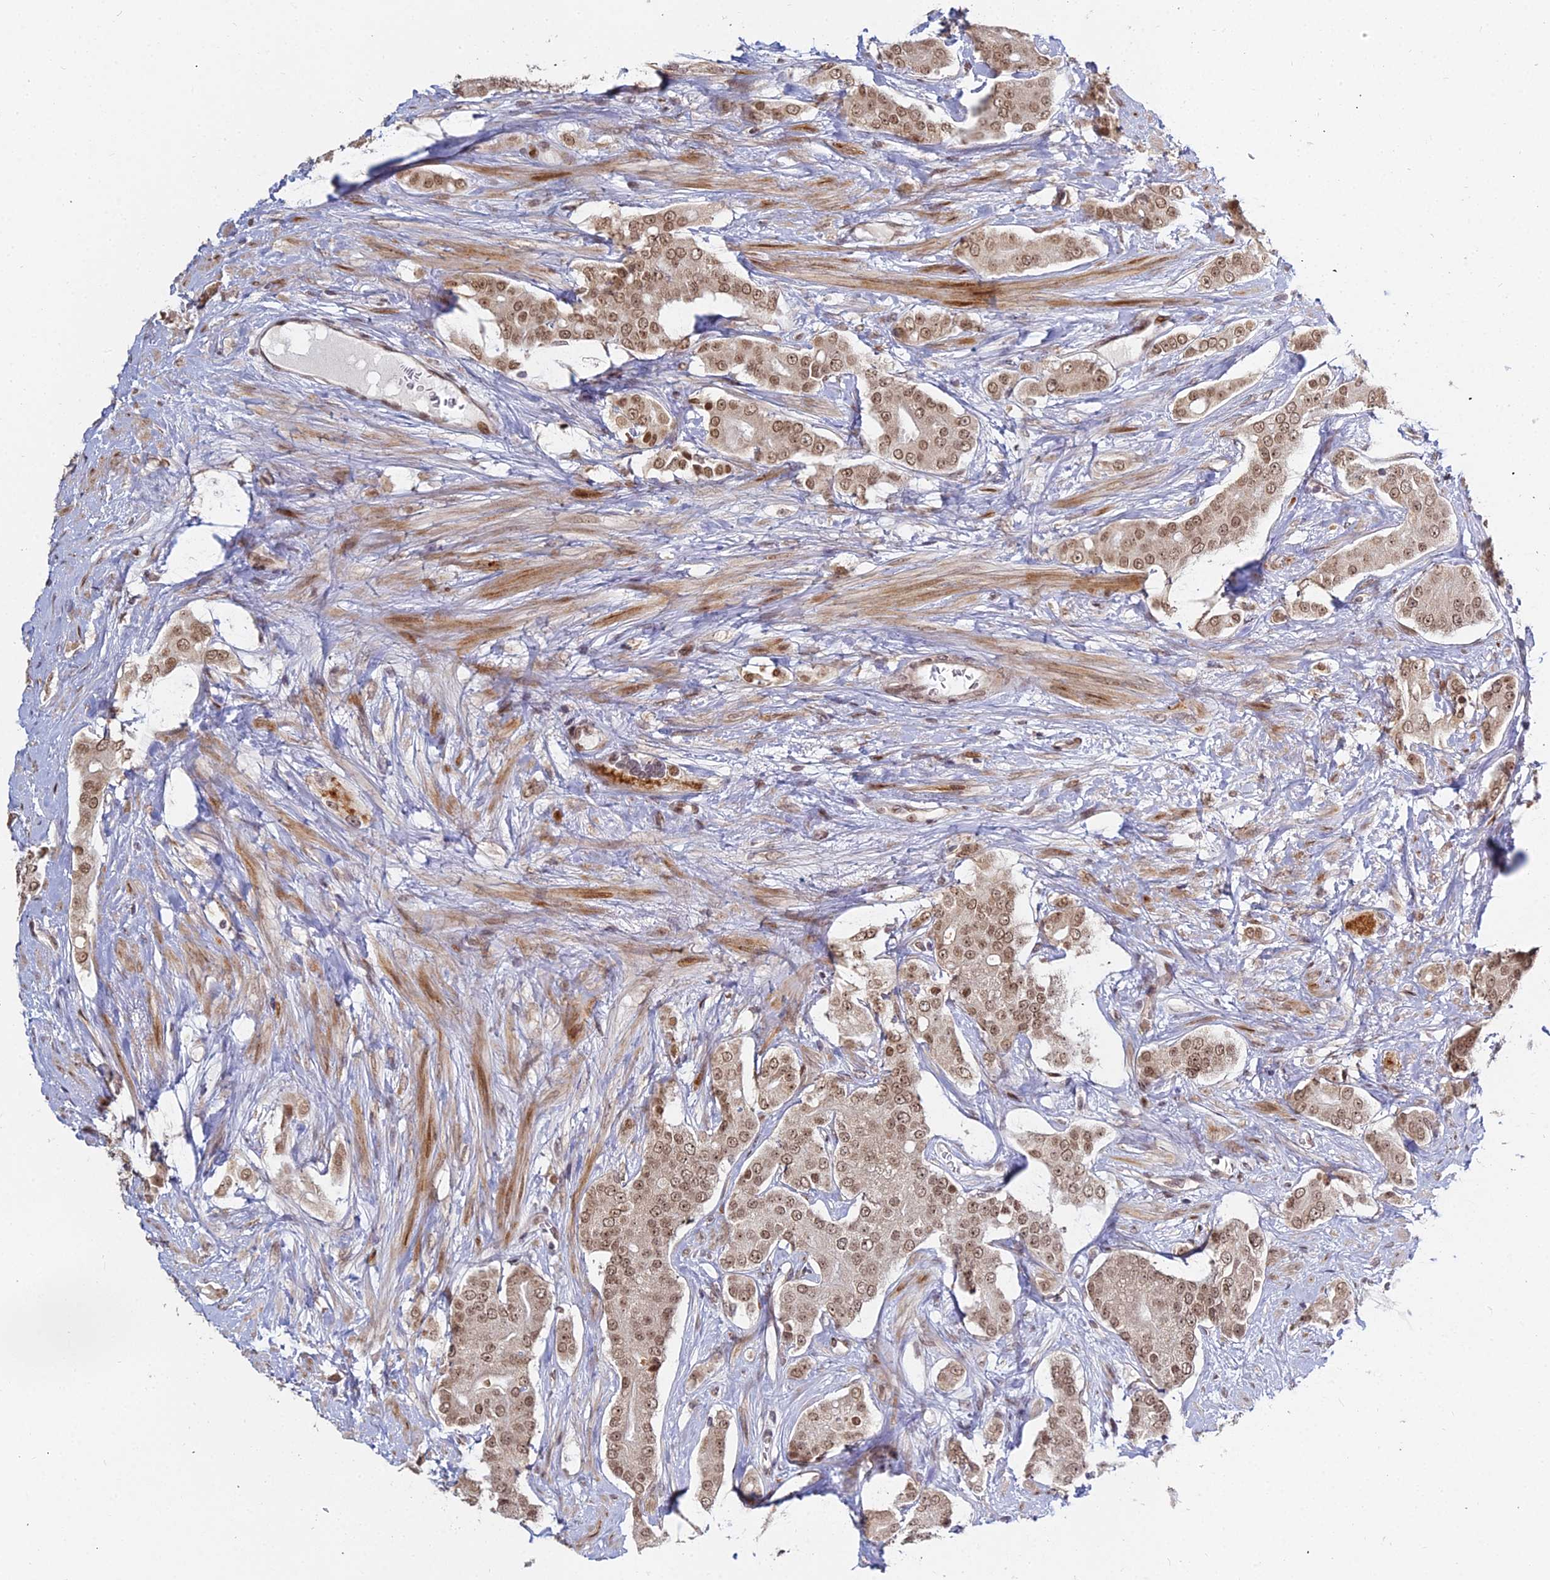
{"staining": {"intensity": "moderate", "quantity": ">75%", "location": "nuclear"}, "tissue": "prostate cancer", "cell_type": "Tumor cells", "image_type": "cancer", "snomed": [{"axis": "morphology", "description": "Adenocarcinoma, High grade"}, {"axis": "topography", "description": "Prostate"}], "caption": "IHC of human high-grade adenocarcinoma (prostate) displays medium levels of moderate nuclear positivity in about >75% of tumor cells.", "gene": "ABCA2", "patient": {"sex": "male", "age": 71}}